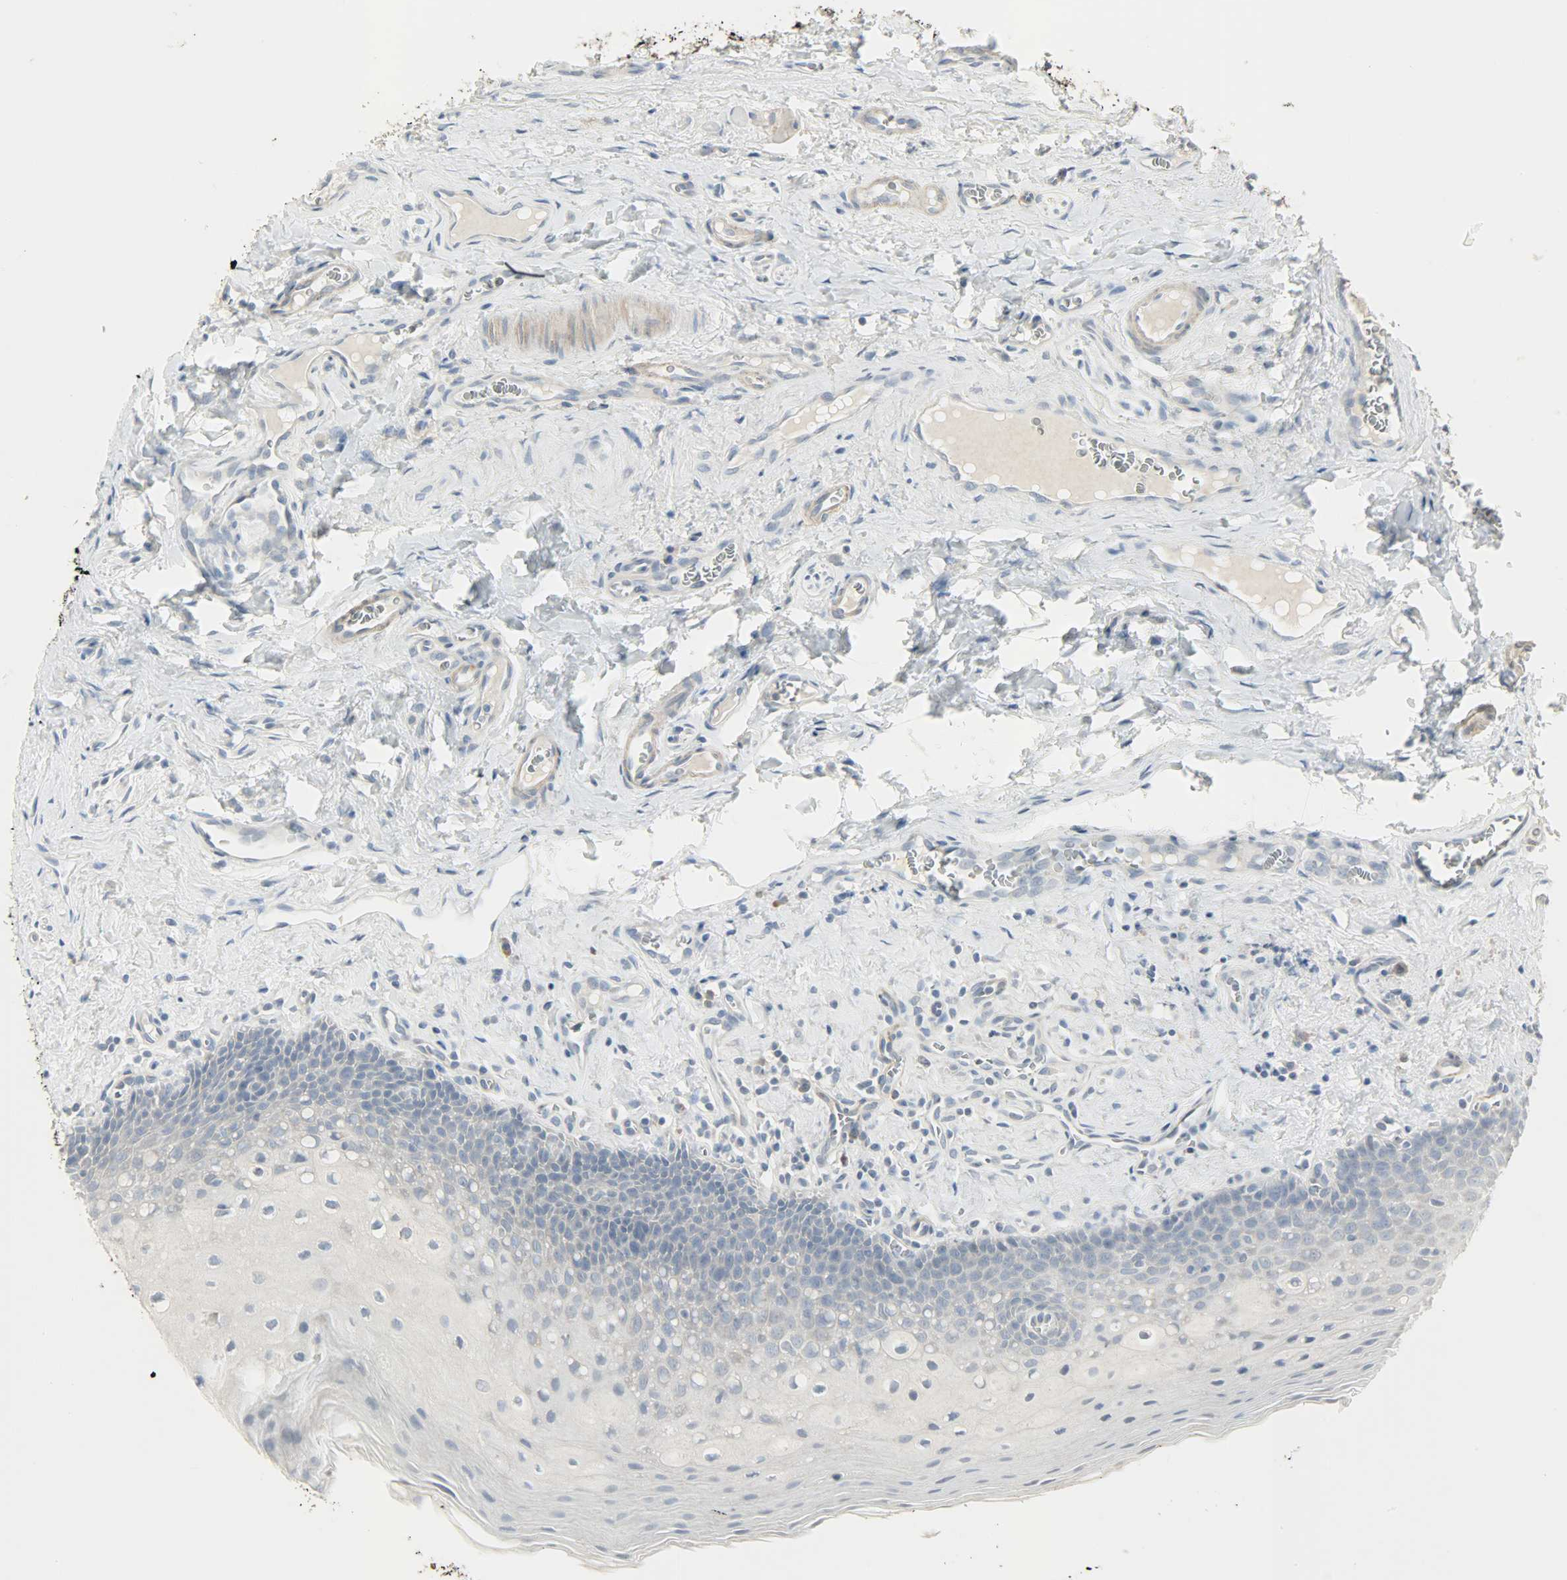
{"staining": {"intensity": "negative", "quantity": "none", "location": "none"}, "tissue": "oral mucosa", "cell_type": "Squamous epithelial cells", "image_type": "normal", "snomed": [{"axis": "morphology", "description": "Normal tissue, NOS"}, {"axis": "topography", "description": "Oral tissue"}], "caption": "Immunohistochemical staining of normal human oral mucosa exhibits no significant staining in squamous epithelial cells. (DAB (3,3'-diaminobenzidine) immunohistochemistry, high magnification).", "gene": "ENPEP", "patient": {"sex": "male", "age": 20}}